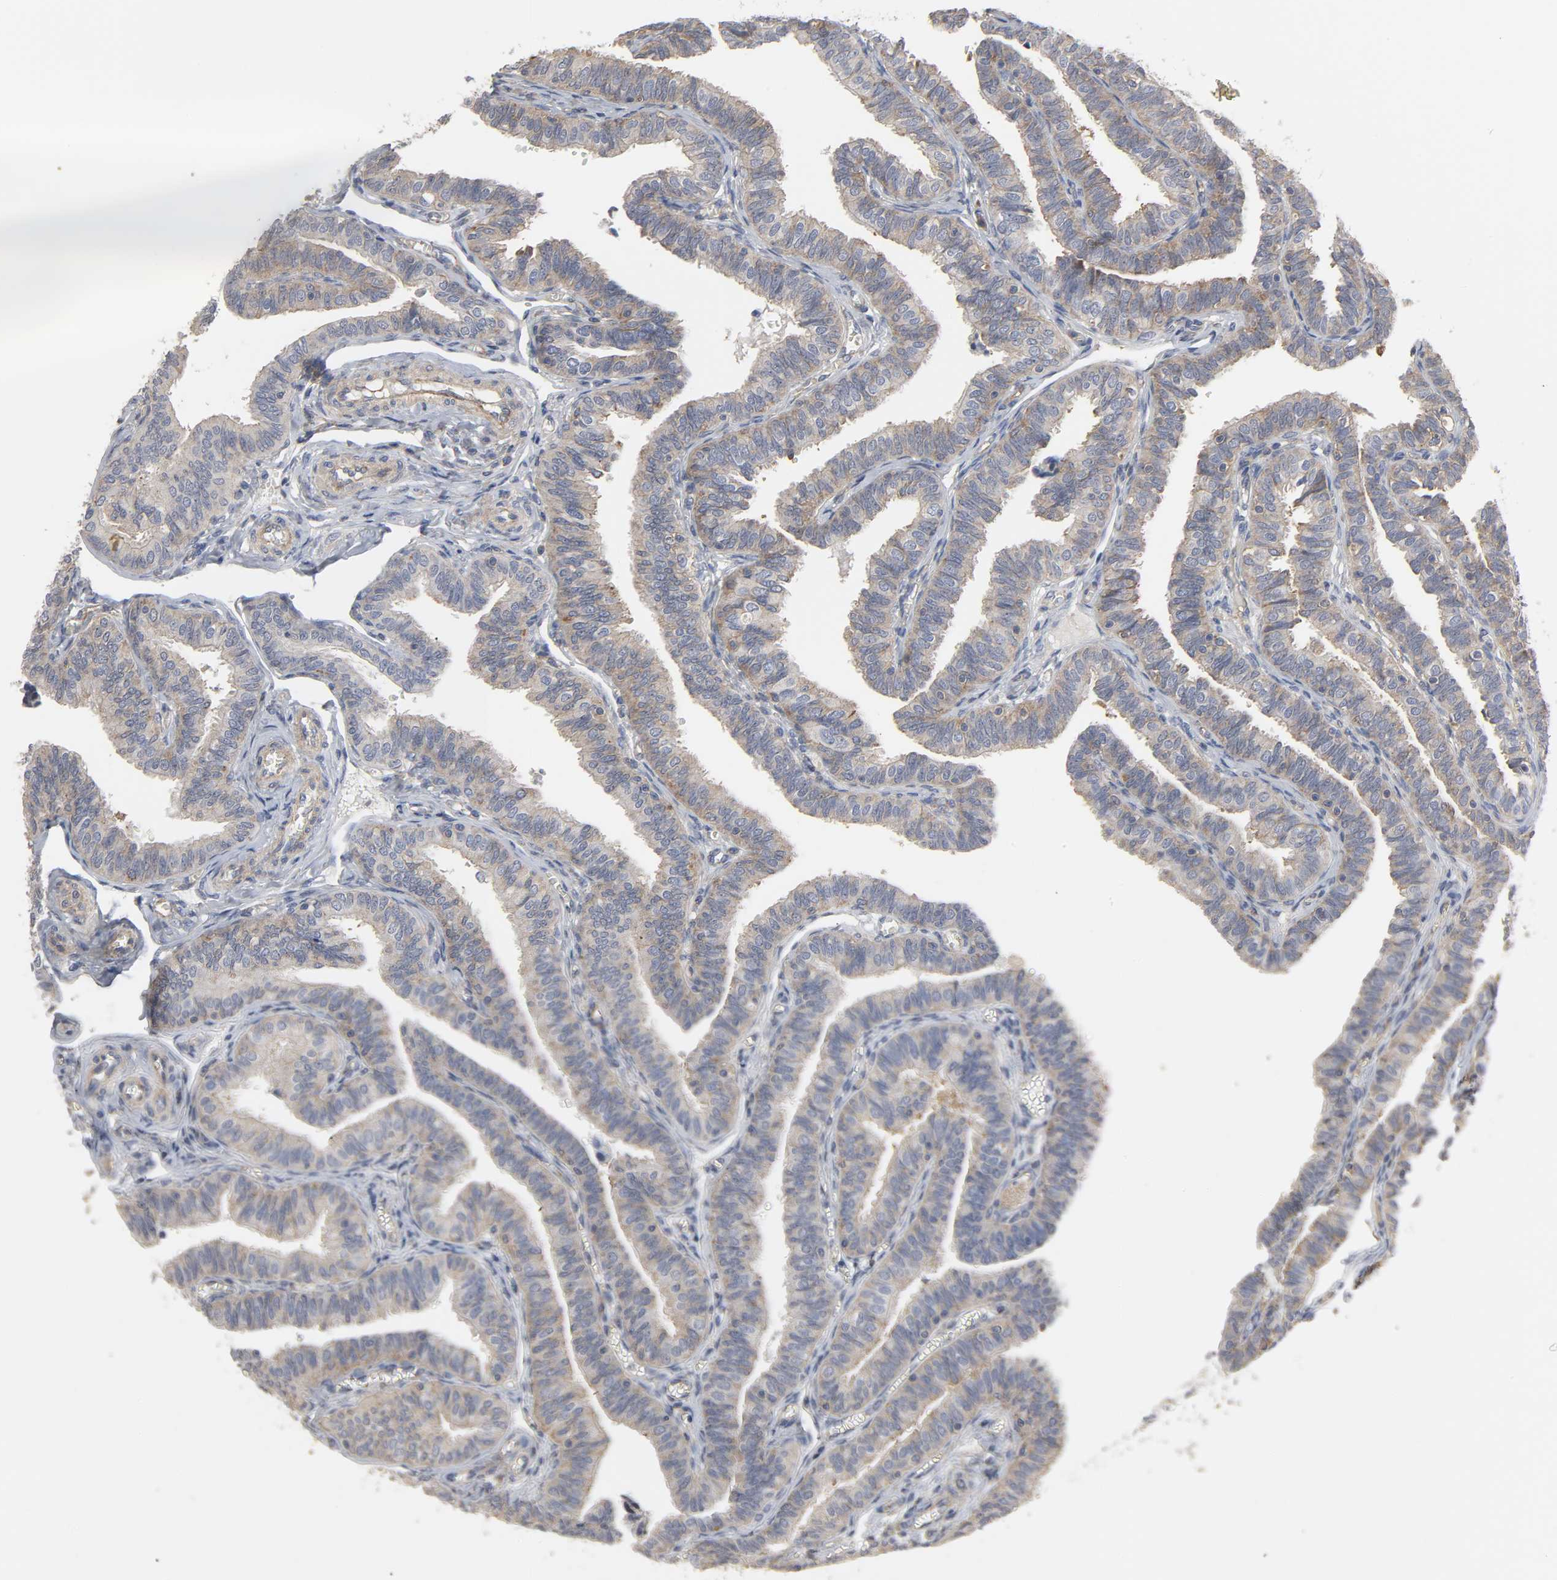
{"staining": {"intensity": "moderate", "quantity": ">75%", "location": "cytoplasmic/membranous"}, "tissue": "fallopian tube", "cell_type": "Glandular cells", "image_type": "normal", "snomed": [{"axis": "morphology", "description": "Normal tissue, NOS"}, {"axis": "topography", "description": "Fallopian tube"}], "caption": "IHC image of unremarkable fallopian tube: fallopian tube stained using IHC shows medium levels of moderate protein expression localized specifically in the cytoplasmic/membranous of glandular cells, appearing as a cytoplasmic/membranous brown color.", "gene": "SH3GLB1", "patient": {"sex": "female", "age": 46}}